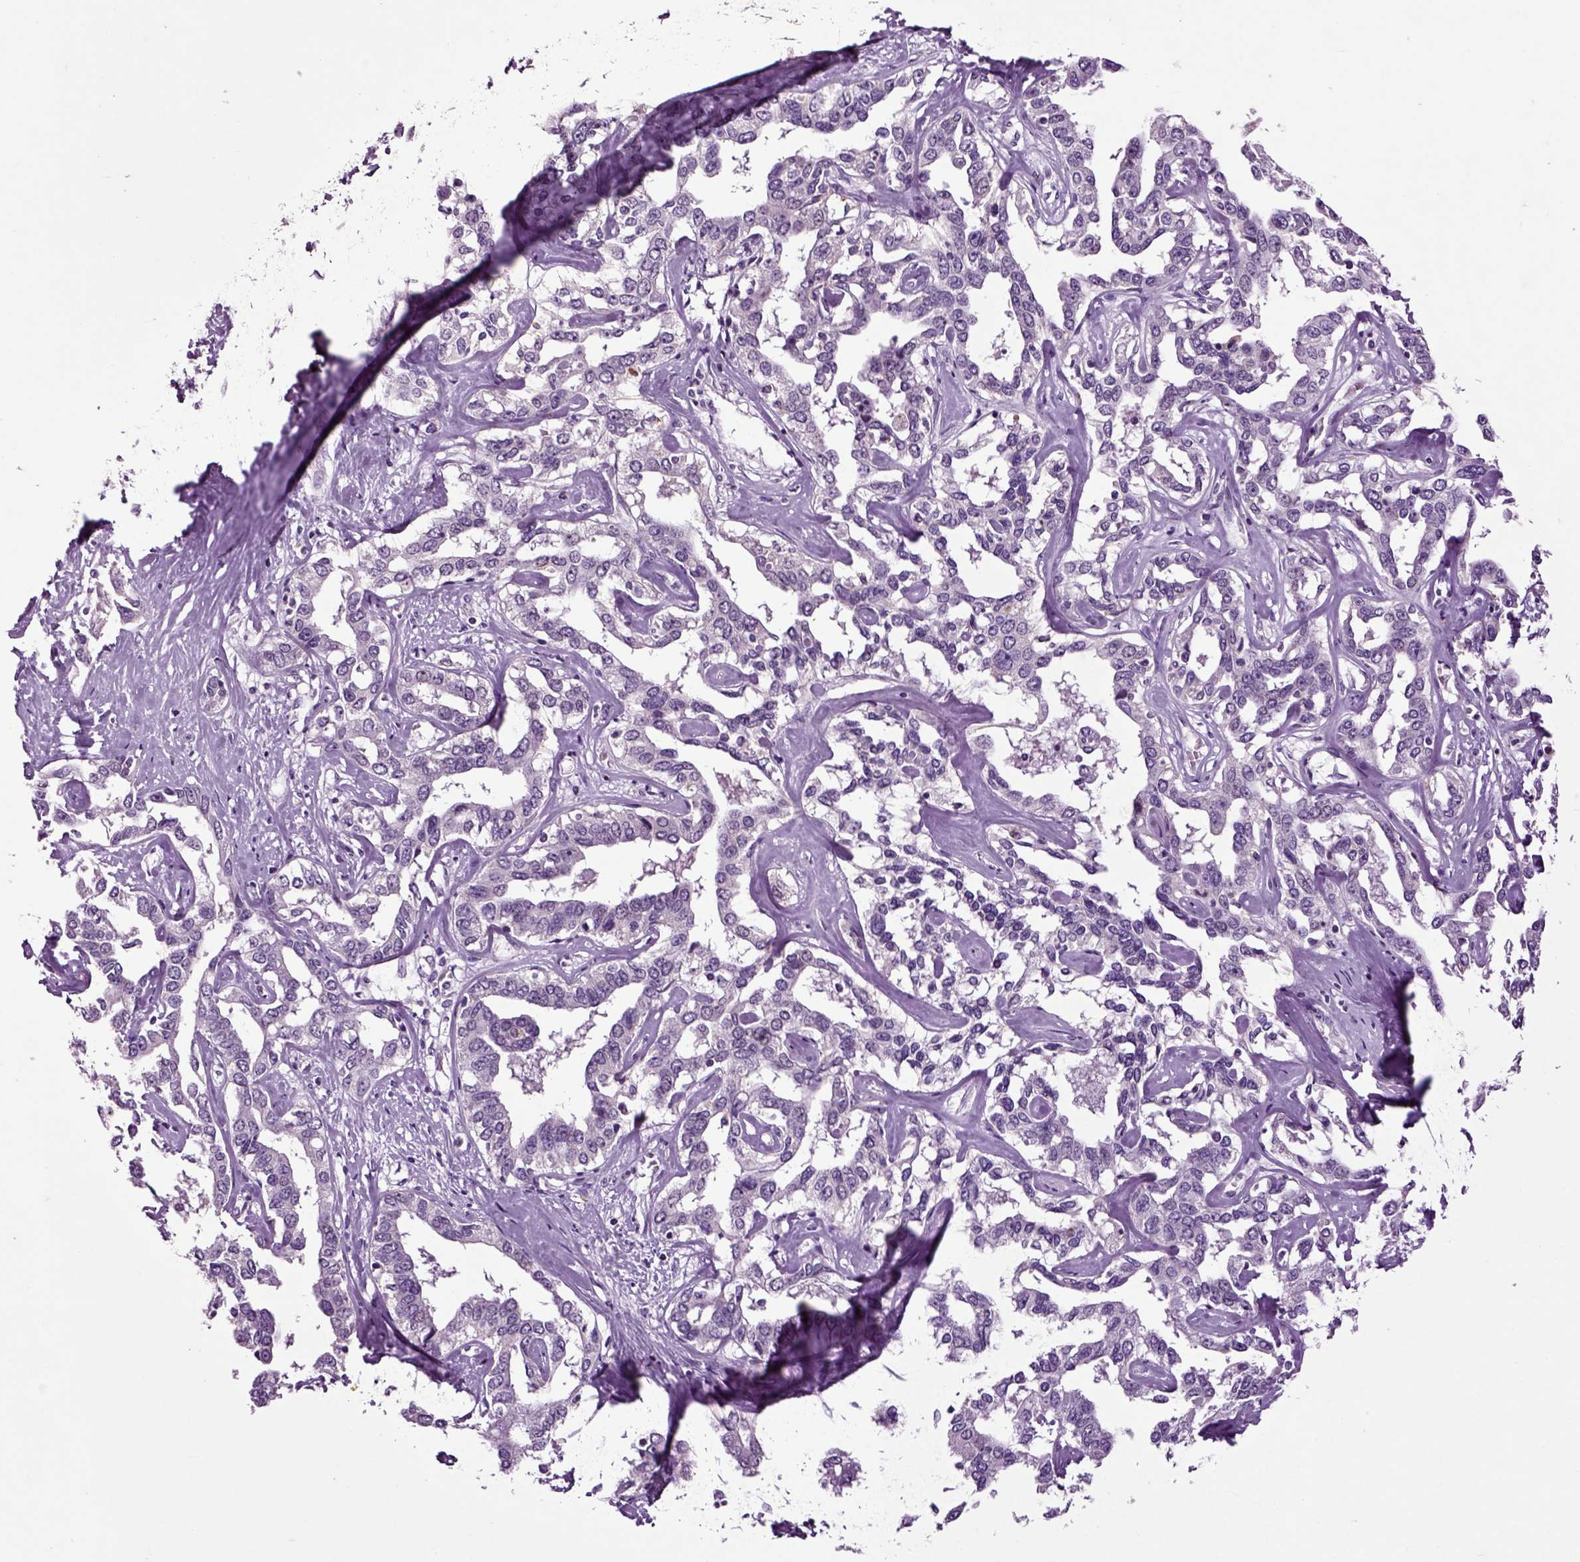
{"staining": {"intensity": "negative", "quantity": "none", "location": "none"}, "tissue": "liver cancer", "cell_type": "Tumor cells", "image_type": "cancer", "snomed": [{"axis": "morphology", "description": "Cholangiocarcinoma"}, {"axis": "topography", "description": "Liver"}], "caption": "Liver cholangiocarcinoma was stained to show a protein in brown. There is no significant positivity in tumor cells.", "gene": "CRHR1", "patient": {"sex": "male", "age": 59}}